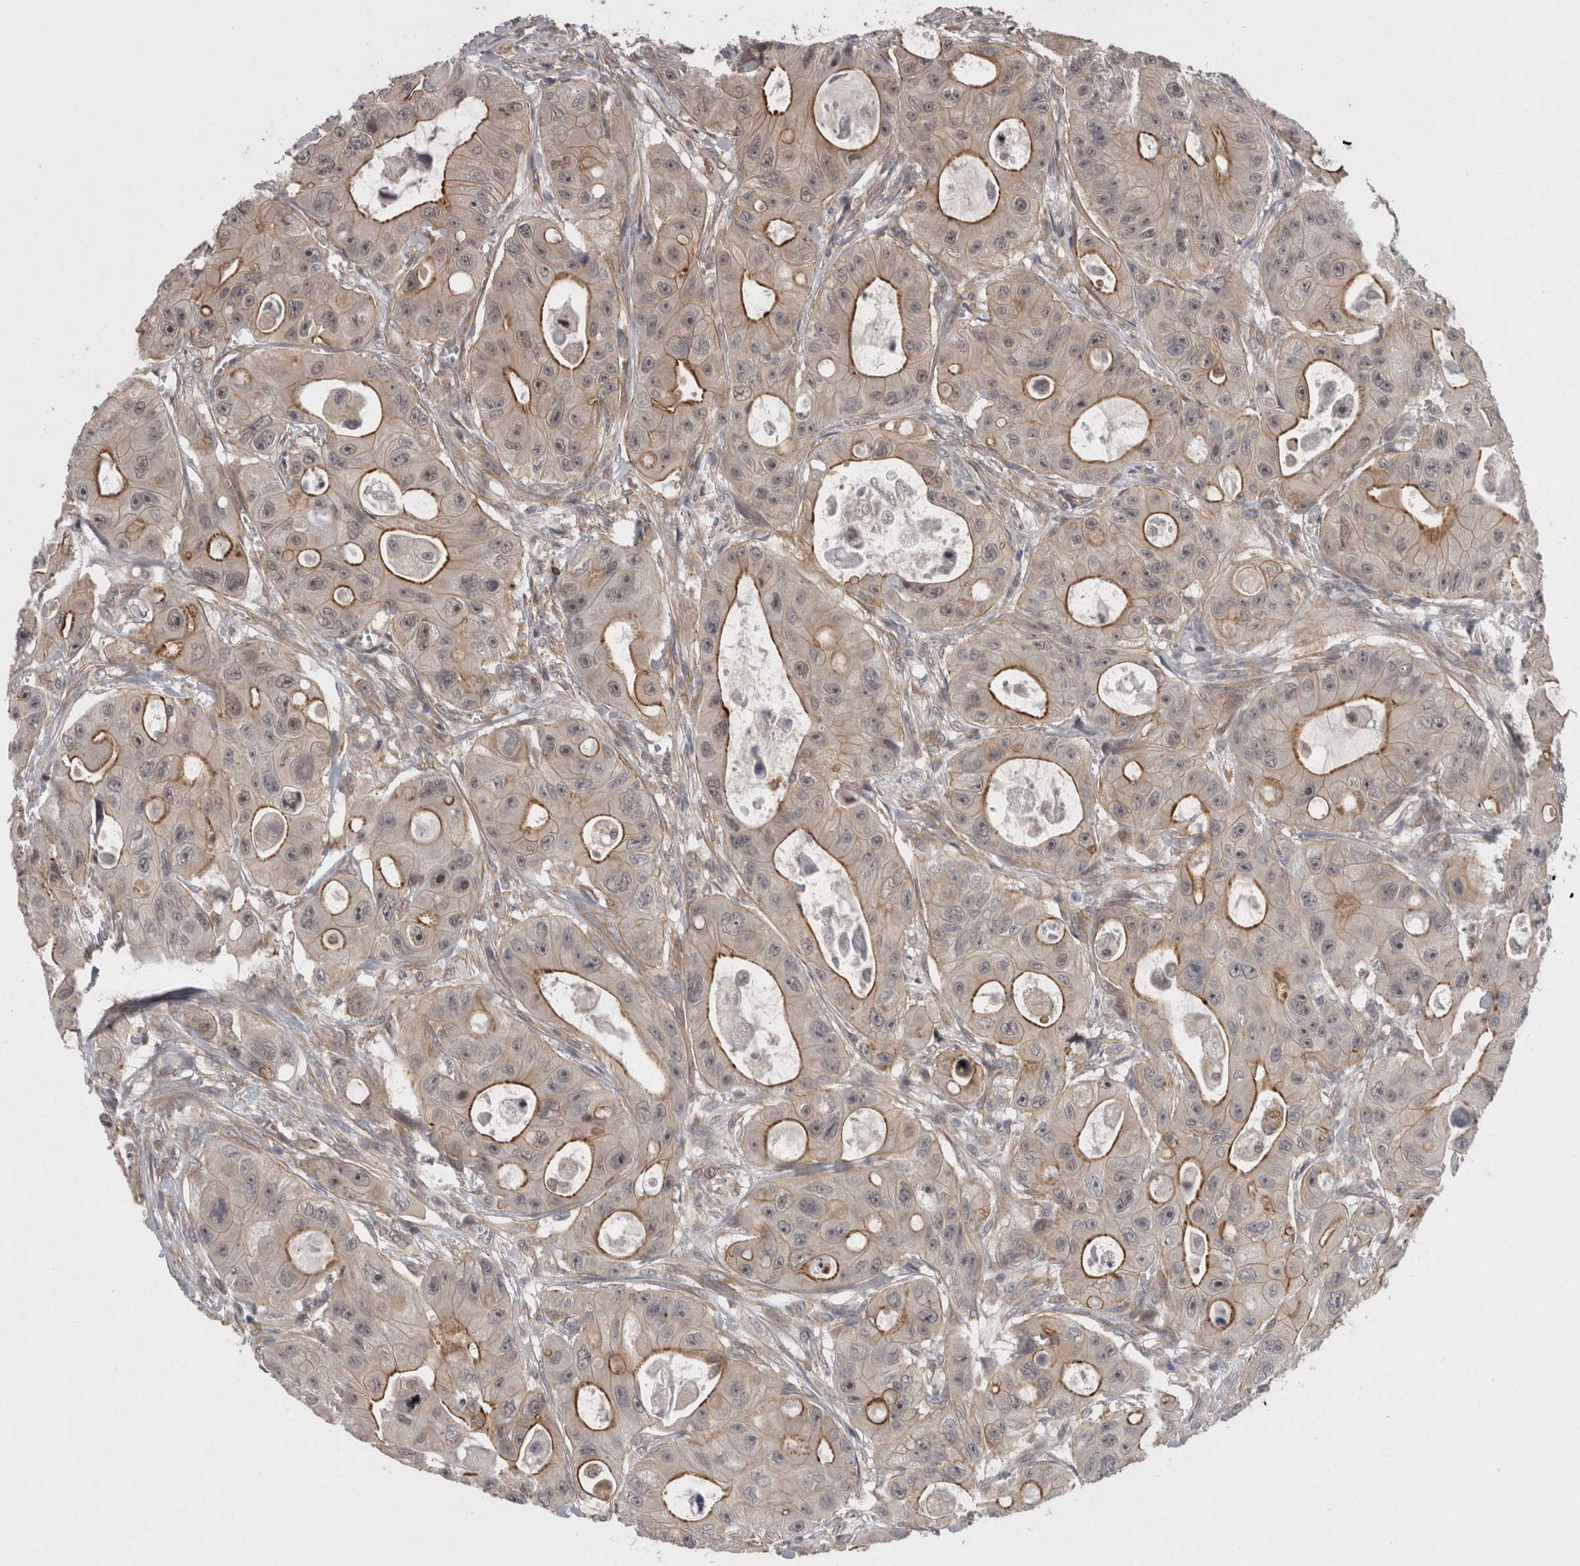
{"staining": {"intensity": "moderate", "quantity": "<25%", "location": "cytoplasmic/membranous"}, "tissue": "colorectal cancer", "cell_type": "Tumor cells", "image_type": "cancer", "snomed": [{"axis": "morphology", "description": "Adenocarcinoma, NOS"}, {"axis": "topography", "description": "Colon"}], "caption": "This histopathology image reveals immunohistochemistry (IHC) staining of human colorectal cancer (adenocarcinoma), with low moderate cytoplasmic/membranous expression in approximately <25% of tumor cells.", "gene": "RMDN1", "patient": {"sex": "female", "age": 46}}